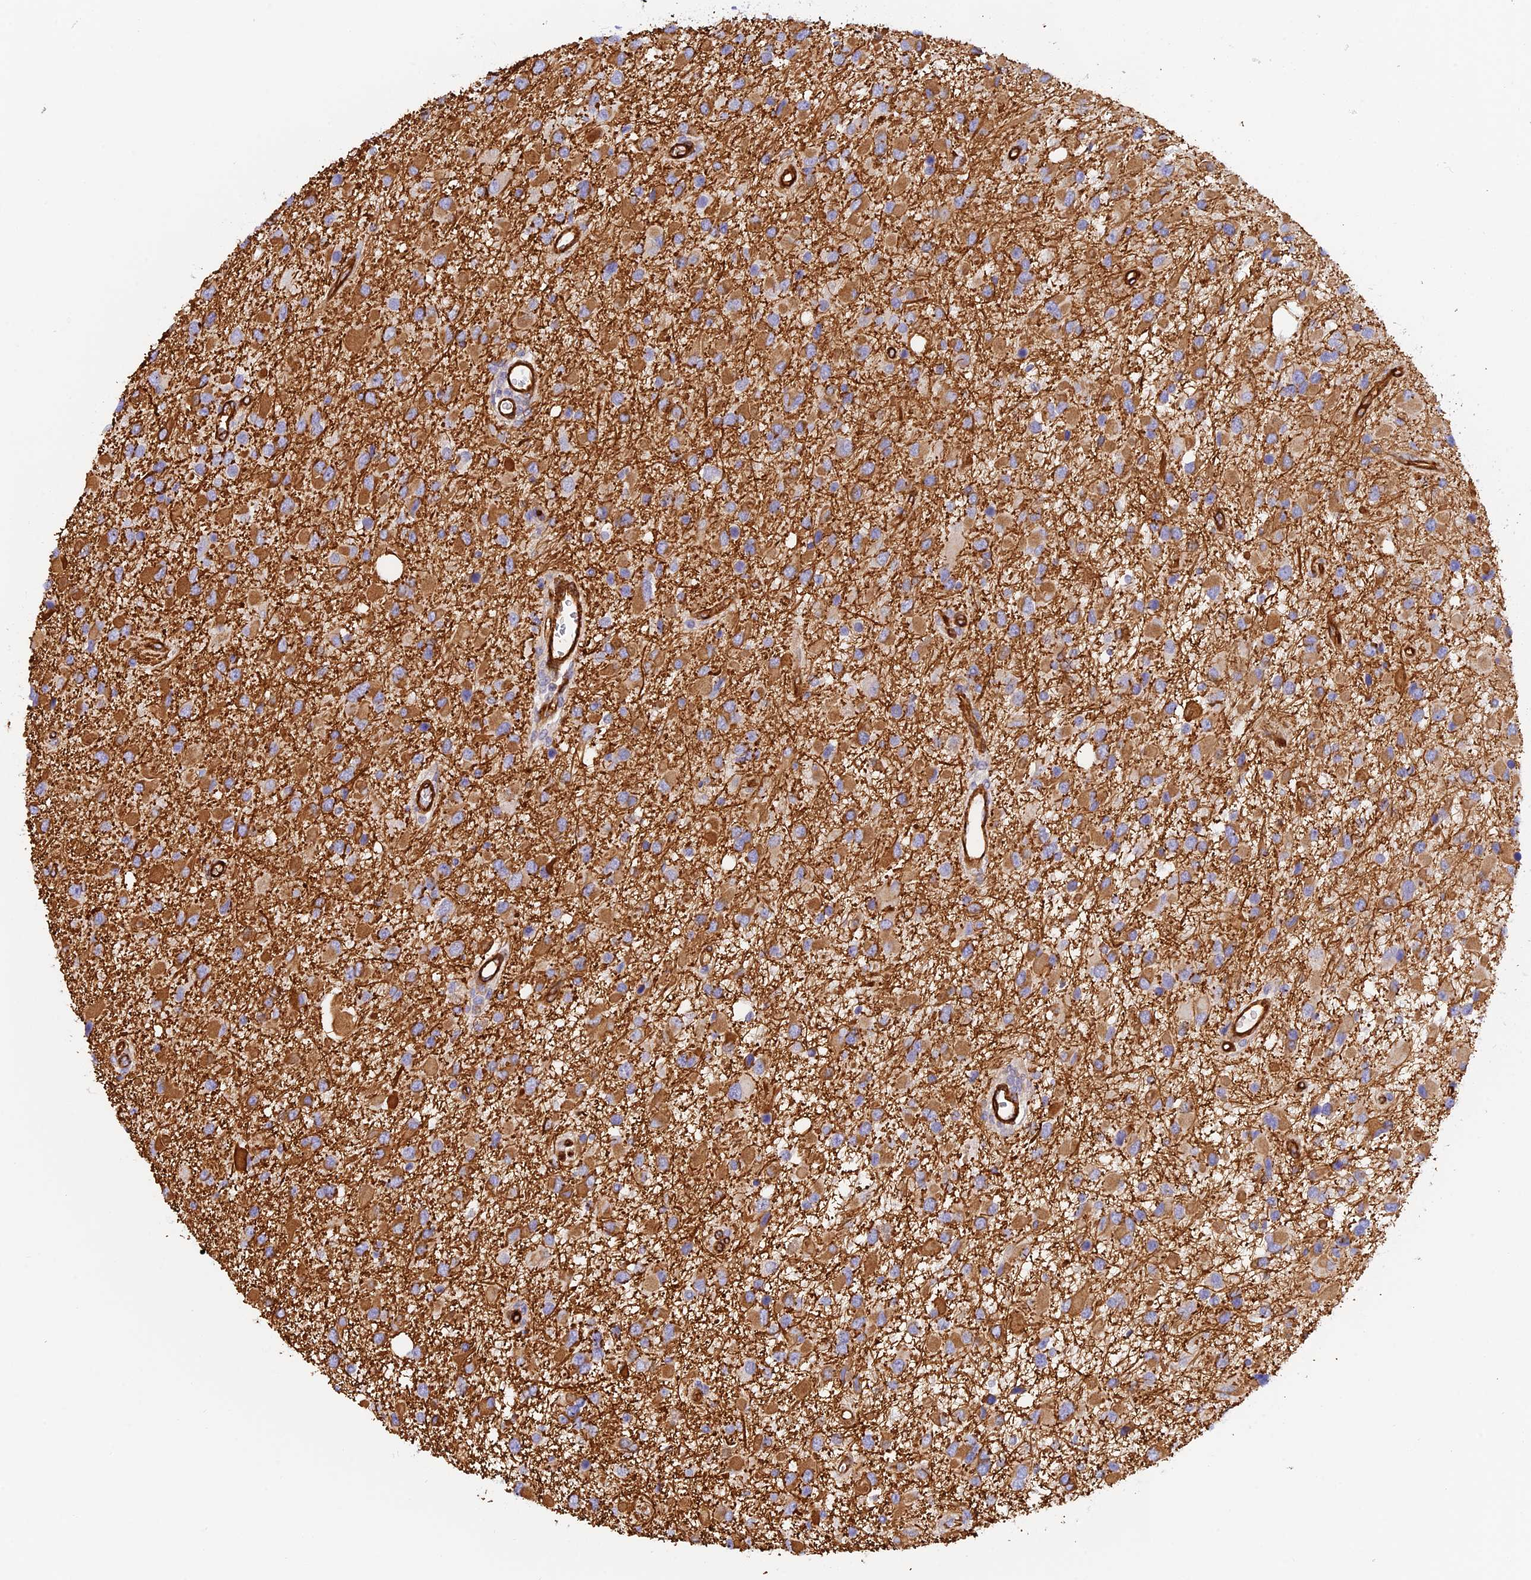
{"staining": {"intensity": "moderate", "quantity": ">75%", "location": "cytoplasmic/membranous"}, "tissue": "glioma", "cell_type": "Tumor cells", "image_type": "cancer", "snomed": [{"axis": "morphology", "description": "Glioma, malignant, High grade"}, {"axis": "topography", "description": "Brain"}], "caption": "Human malignant glioma (high-grade) stained with a brown dye displays moderate cytoplasmic/membranous positive positivity in approximately >75% of tumor cells.", "gene": "MYO9A", "patient": {"sex": "male", "age": 53}}